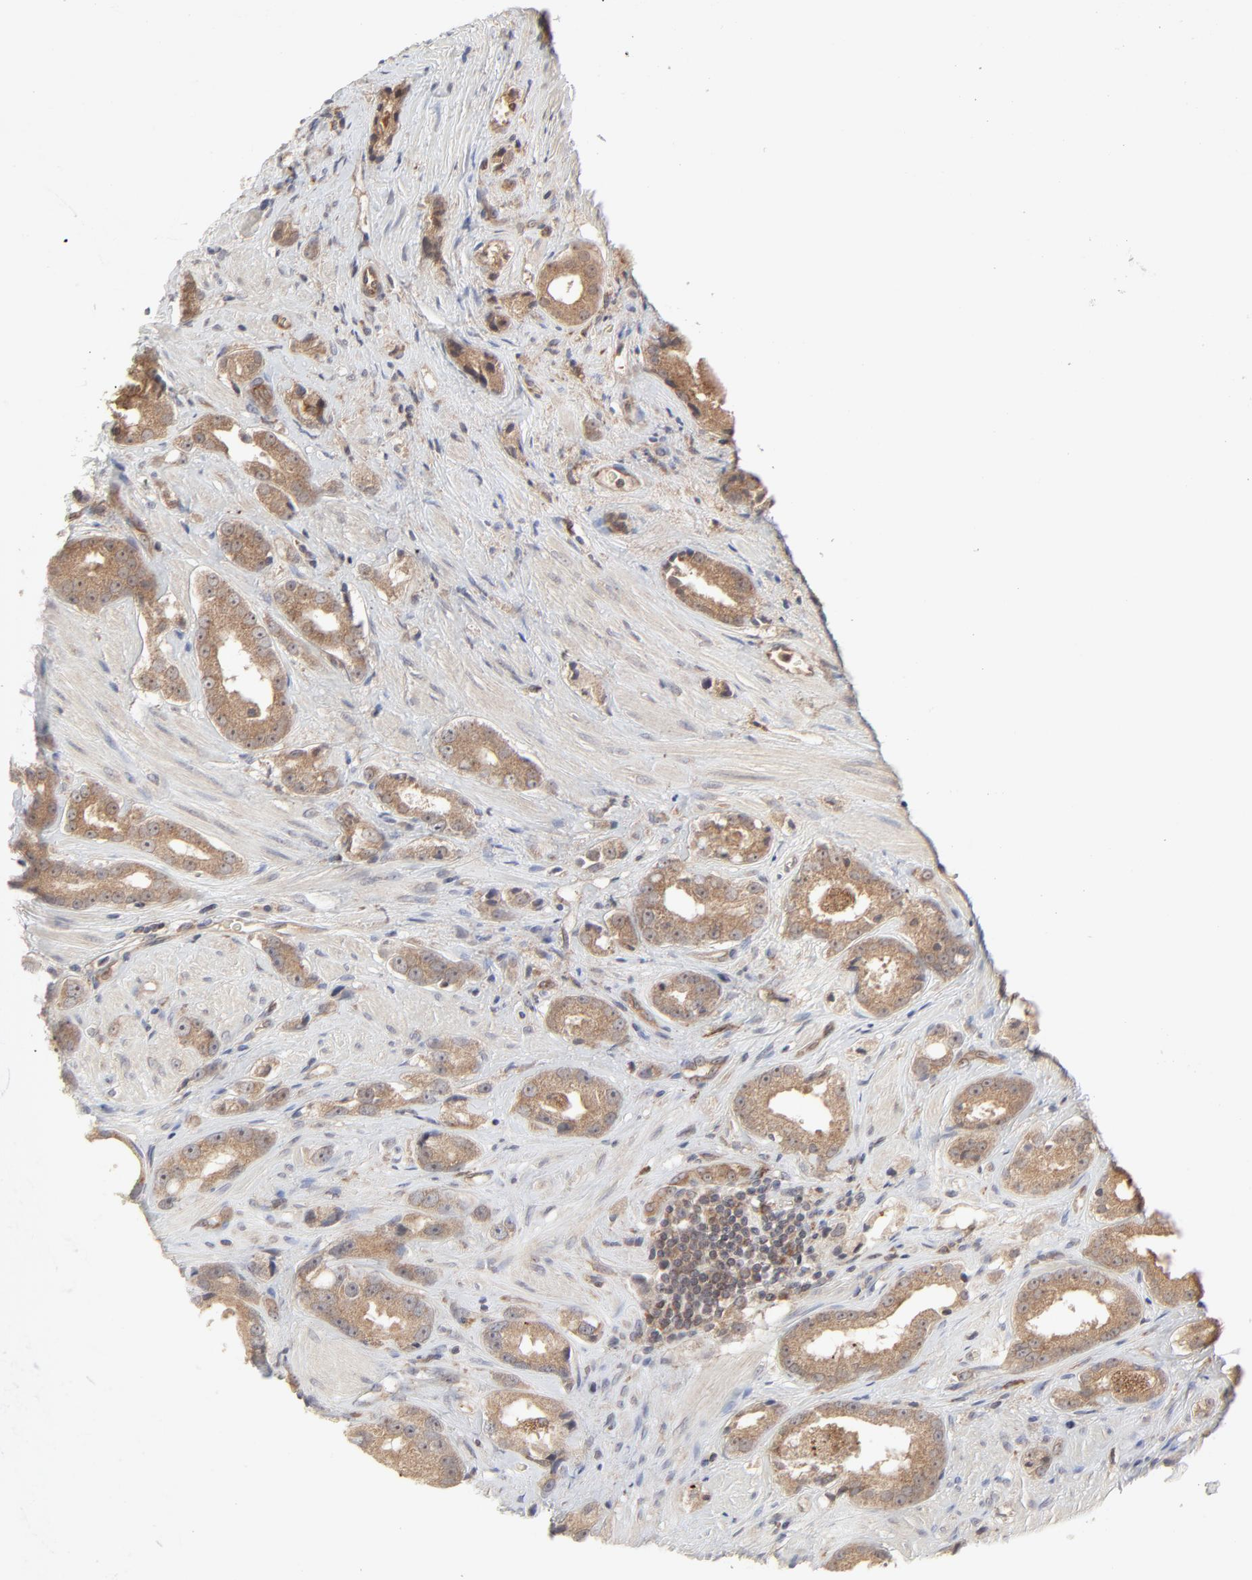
{"staining": {"intensity": "moderate", "quantity": ">75%", "location": "cytoplasmic/membranous"}, "tissue": "prostate cancer", "cell_type": "Tumor cells", "image_type": "cancer", "snomed": [{"axis": "morphology", "description": "Adenocarcinoma, Medium grade"}, {"axis": "topography", "description": "Prostate"}], "caption": "Moderate cytoplasmic/membranous protein expression is seen in about >75% of tumor cells in adenocarcinoma (medium-grade) (prostate).", "gene": "RAB5C", "patient": {"sex": "male", "age": 53}}